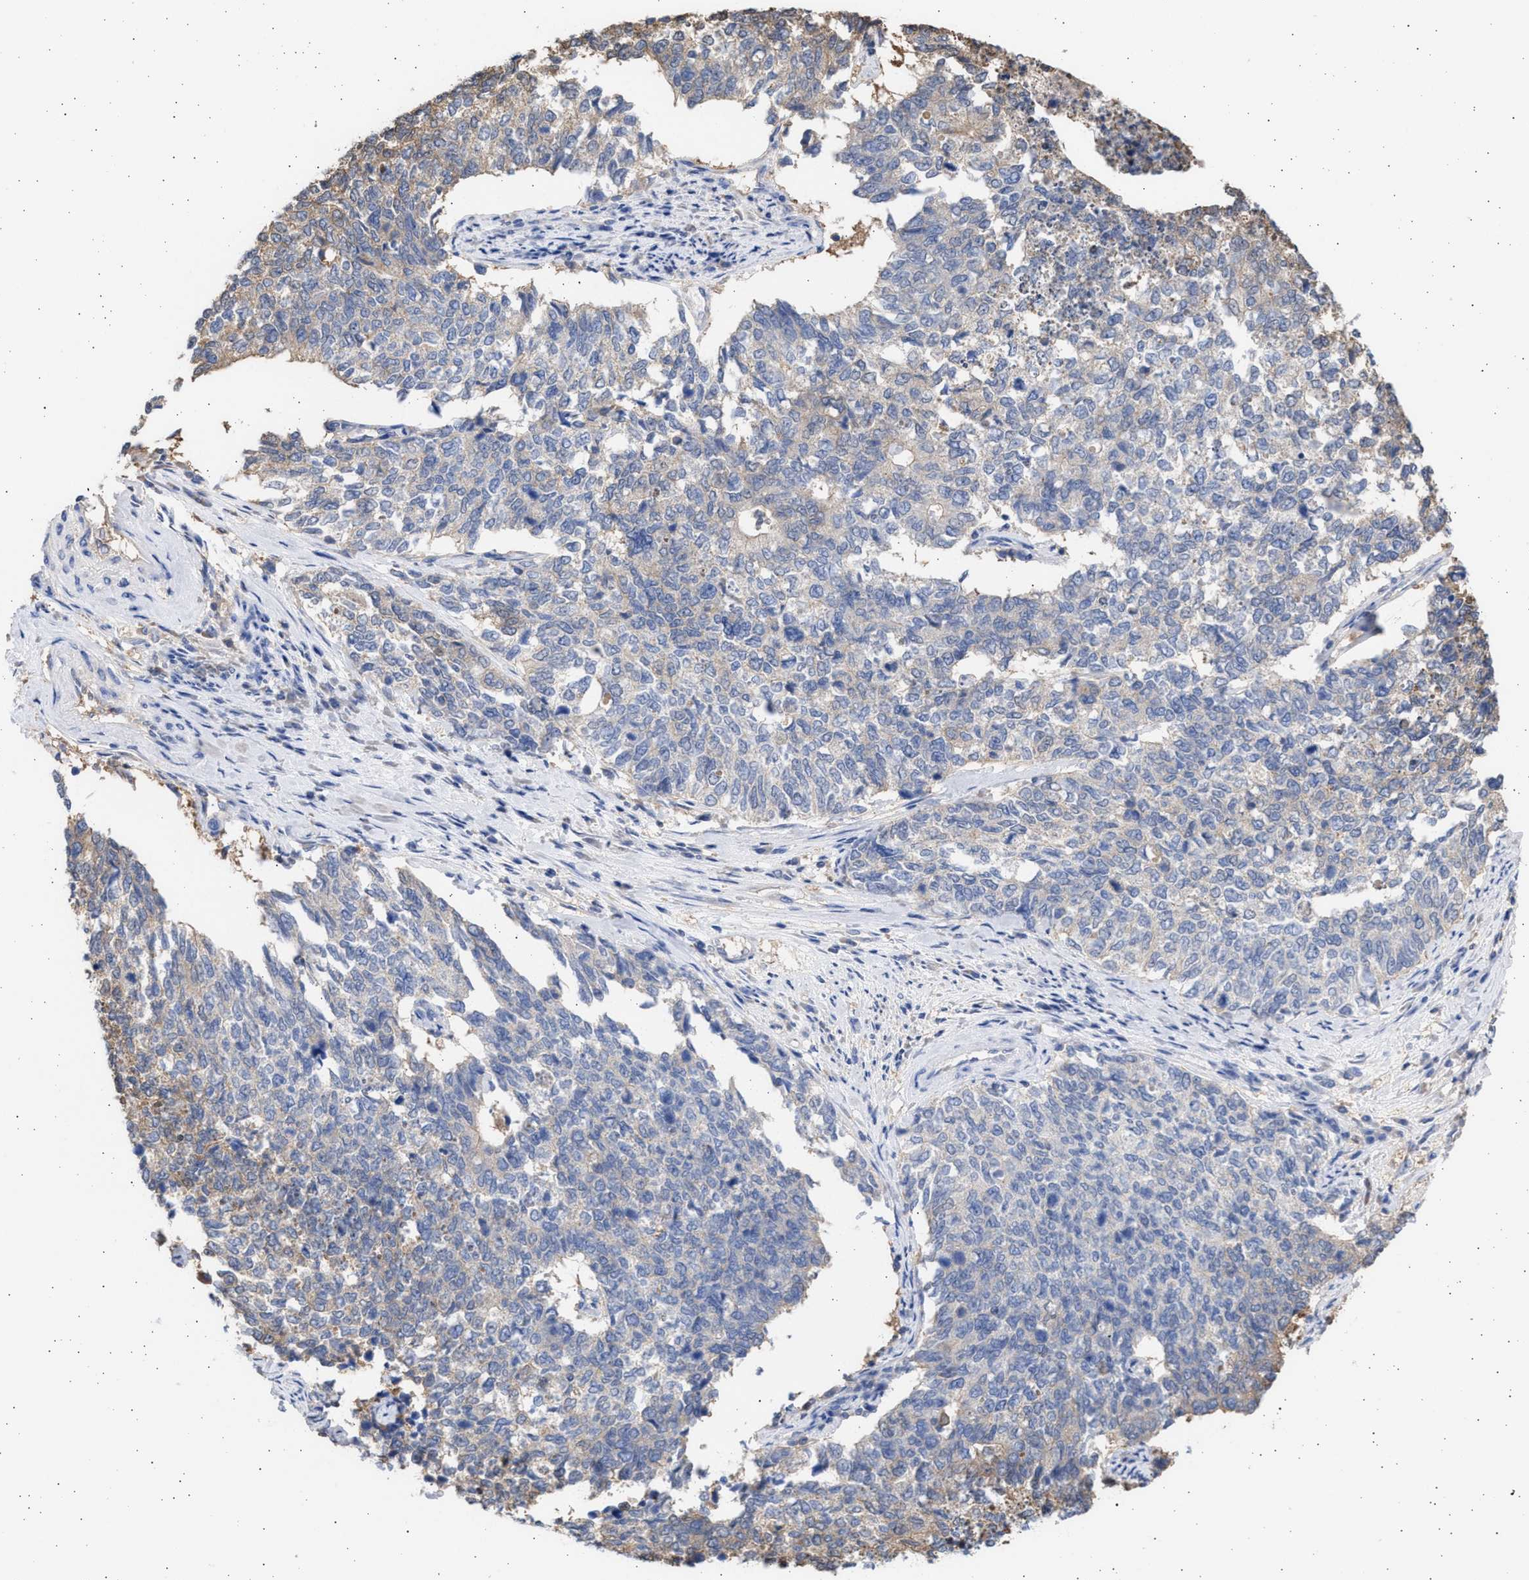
{"staining": {"intensity": "weak", "quantity": "<25%", "location": "cytoplasmic/membranous"}, "tissue": "cervical cancer", "cell_type": "Tumor cells", "image_type": "cancer", "snomed": [{"axis": "morphology", "description": "Squamous cell carcinoma, NOS"}, {"axis": "topography", "description": "Cervix"}], "caption": "IHC of human cervical cancer (squamous cell carcinoma) shows no staining in tumor cells.", "gene": "ALDOC", "patient": {"sex": "female", "age": 63}}